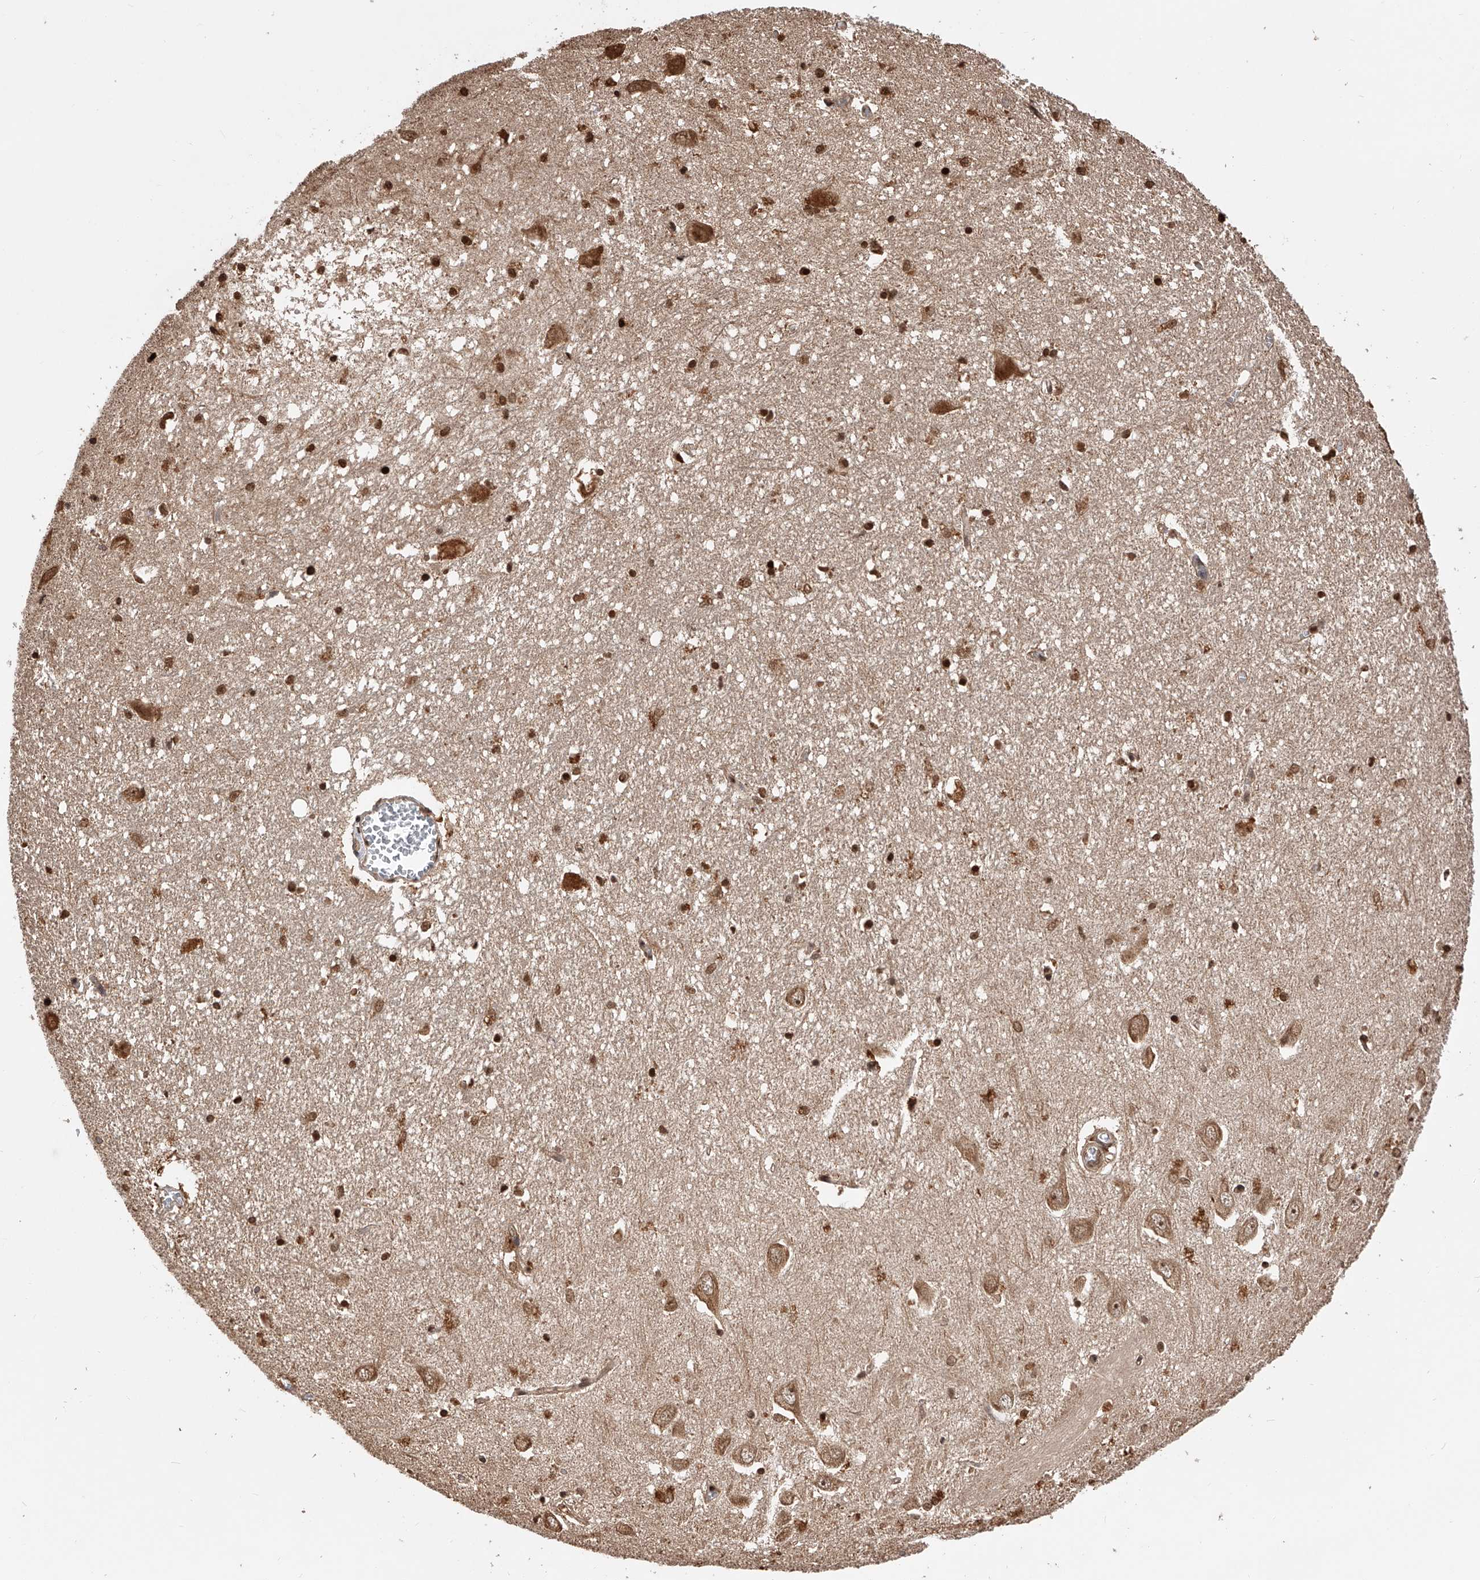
{"staining": {"intensity": "strong", "quantity": "25%-75%", "location": "cytoplasmic/membranous,nuclear"}, "tissue": "hippocampus", "cell_type": "Glial cells", "image_type": "normal", "snomed": [{"axis": "morphology", "description": "Normal tissue, NOS"}, {"axis": "topography", "description": "Hippocampus"}], "caption": "A micrograph of hippocampus stained for a protein demonstrates strong cytoplasmic/membranous,nuclear brown staining in glial cells. (Brightfield microscopy of DAB IHC at high magnification).", "gene": "GMDS", "patient": {"sex": "female", "age": 64}}